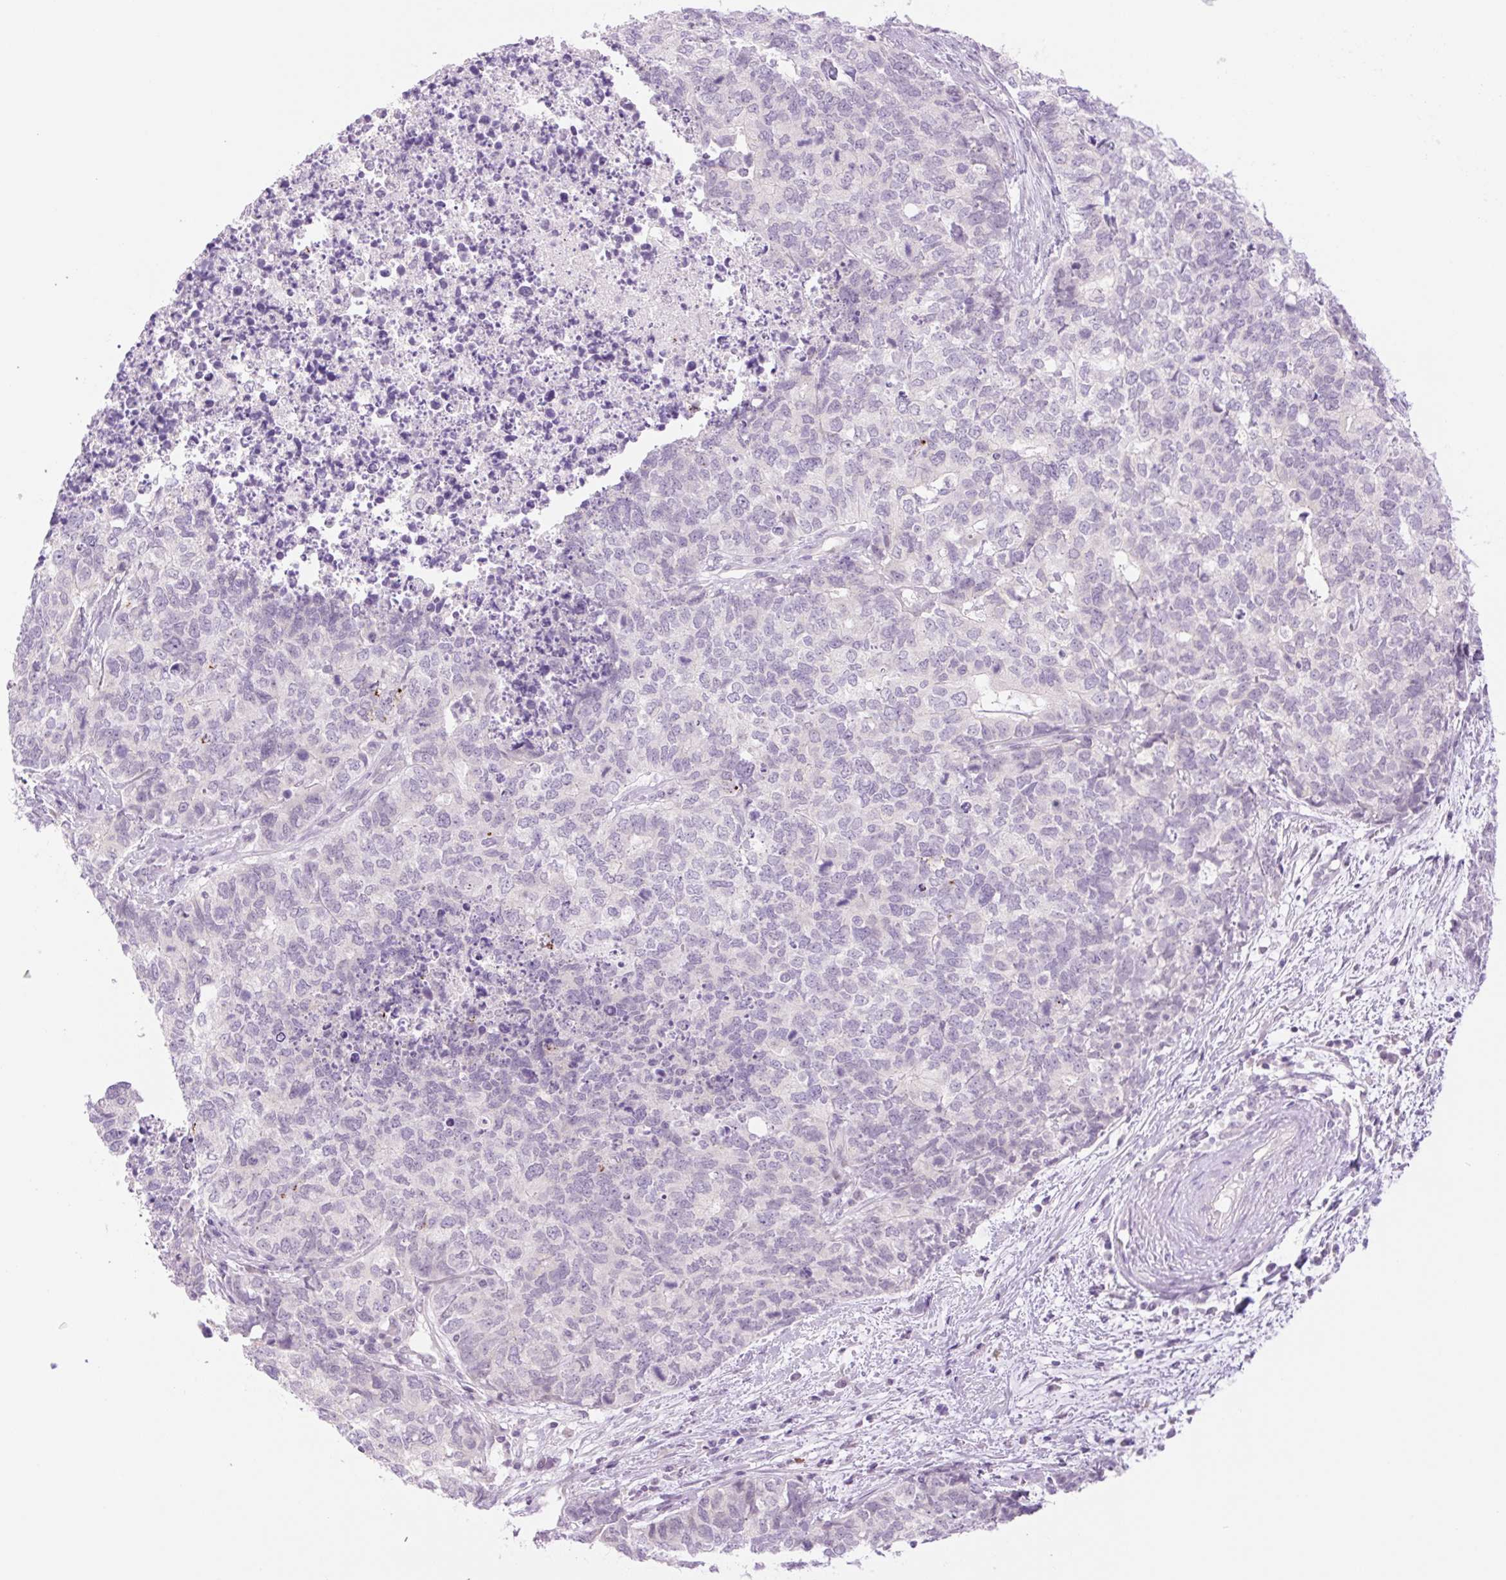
{"staining": {"intensity": "negative", "quantity": "none", "location": "none"}, "tissue": "cervical cancer", "cell_type": "Tumor cells", "image_type": "cancer", "snomed": [{"axis": "morphology", "description": "Squamous cell carcinoma, NOS"}, {"axis": "topography", "description": "Cervix"}], "caption": "Cervical cancer (squamous cell carcinoma) was stained to show a protein in brown. There is no significant expression in tumor cells.", "gene": "SPRYD4", "patient": {"sex": "female", "age": 63}}